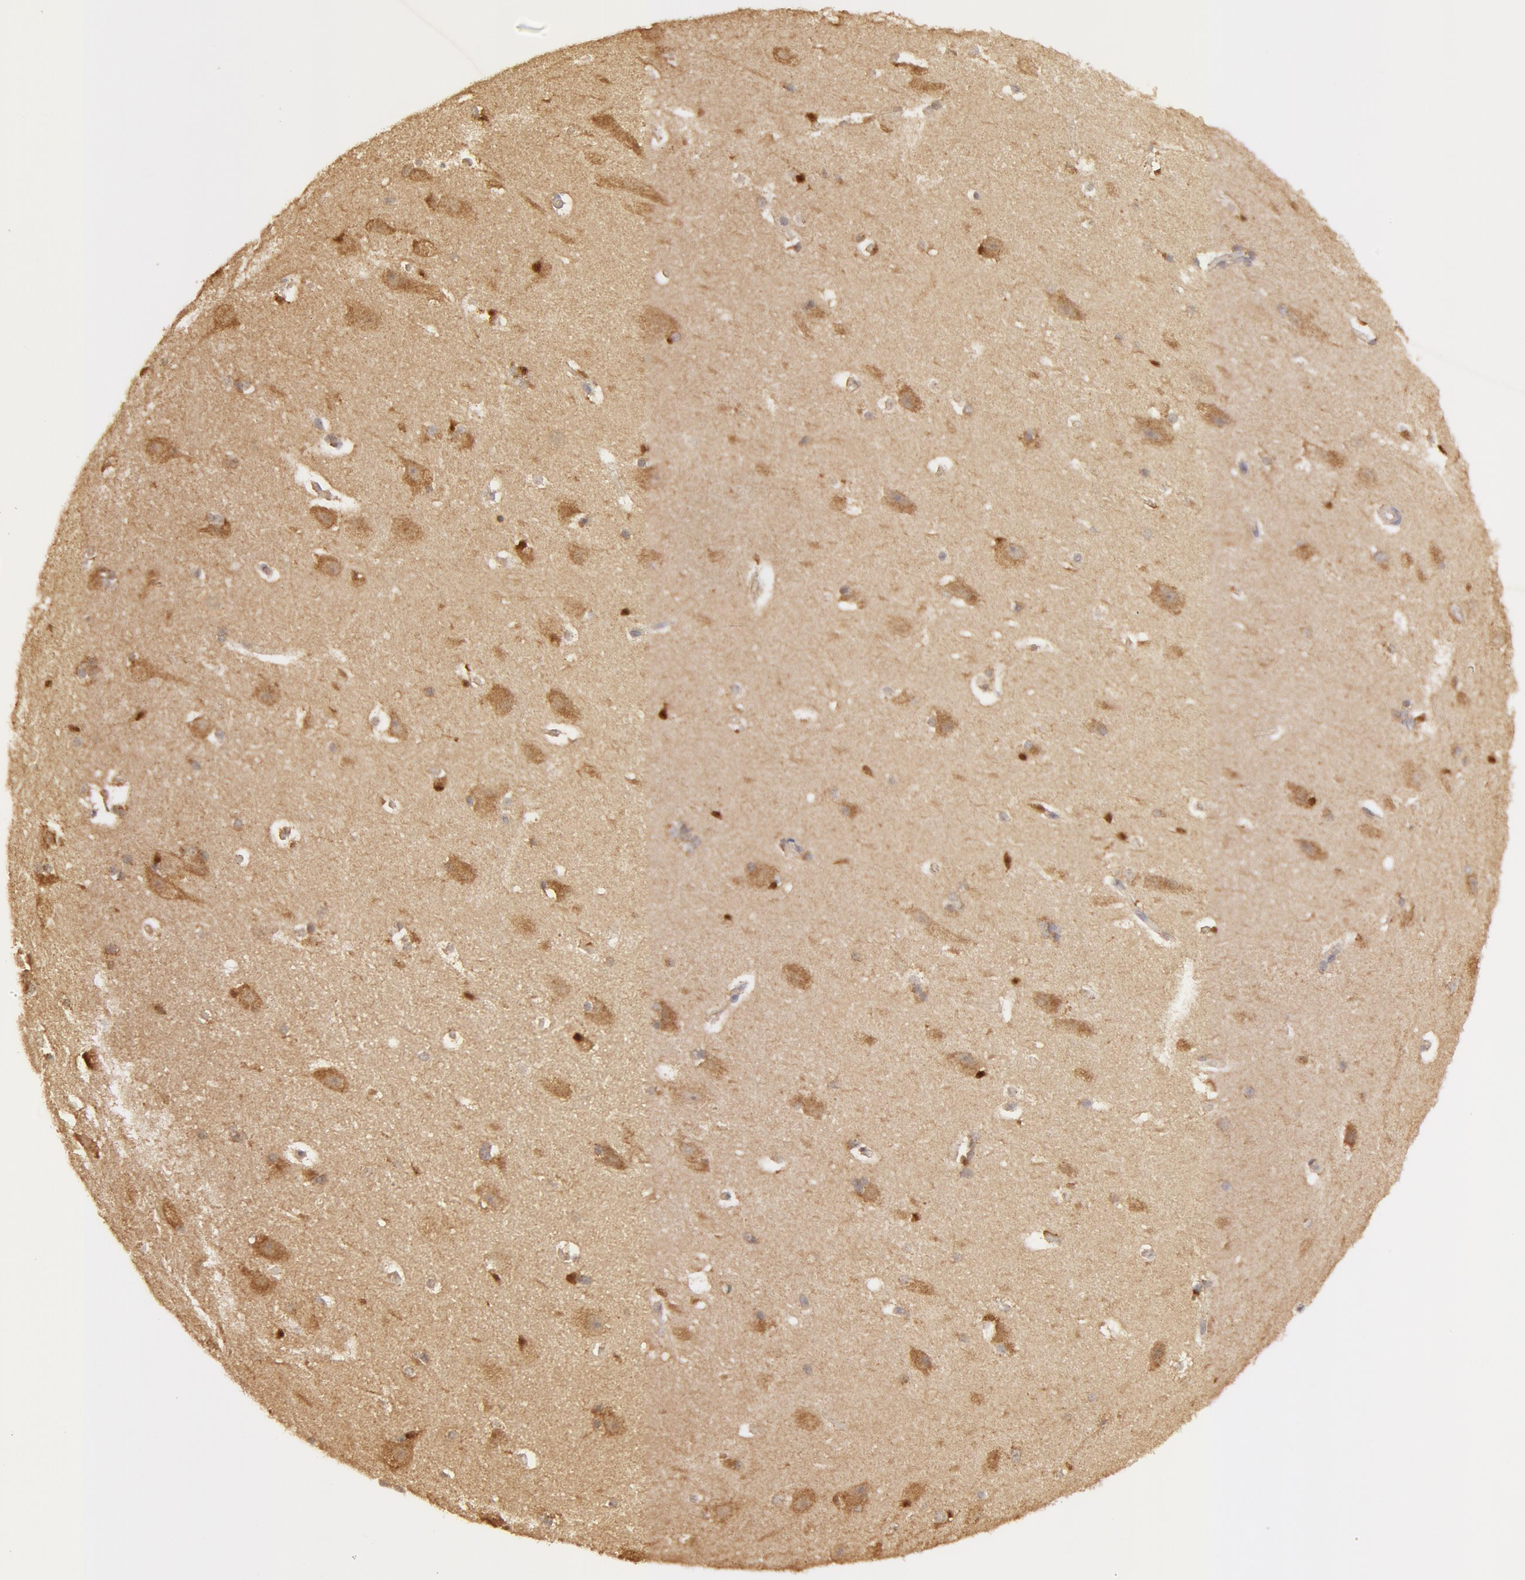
{"staining": {"intensity": "moderate", "quantity": "<25%", "location": "cytoplasmic/membranous"}, "tissue": "hippocampus", "cell_type": "Glial cells", "image_type": "normal", "snomed": [{"axis": "morphology", "description": "Normal tissue, NOS"}, {"axis": "topography", "description": "Hippocampus"}], "caption": "Immunohistochemical staining of unremarkable hippocampus shows <25% levels of moderate cytoplasmic/membranous protein positivity in approximately <25% of glial cells. (IHC, brightfield microscopy, high magnification).", "gene": "ADPRH", "patient": {"sex": "female", "age": 19}}